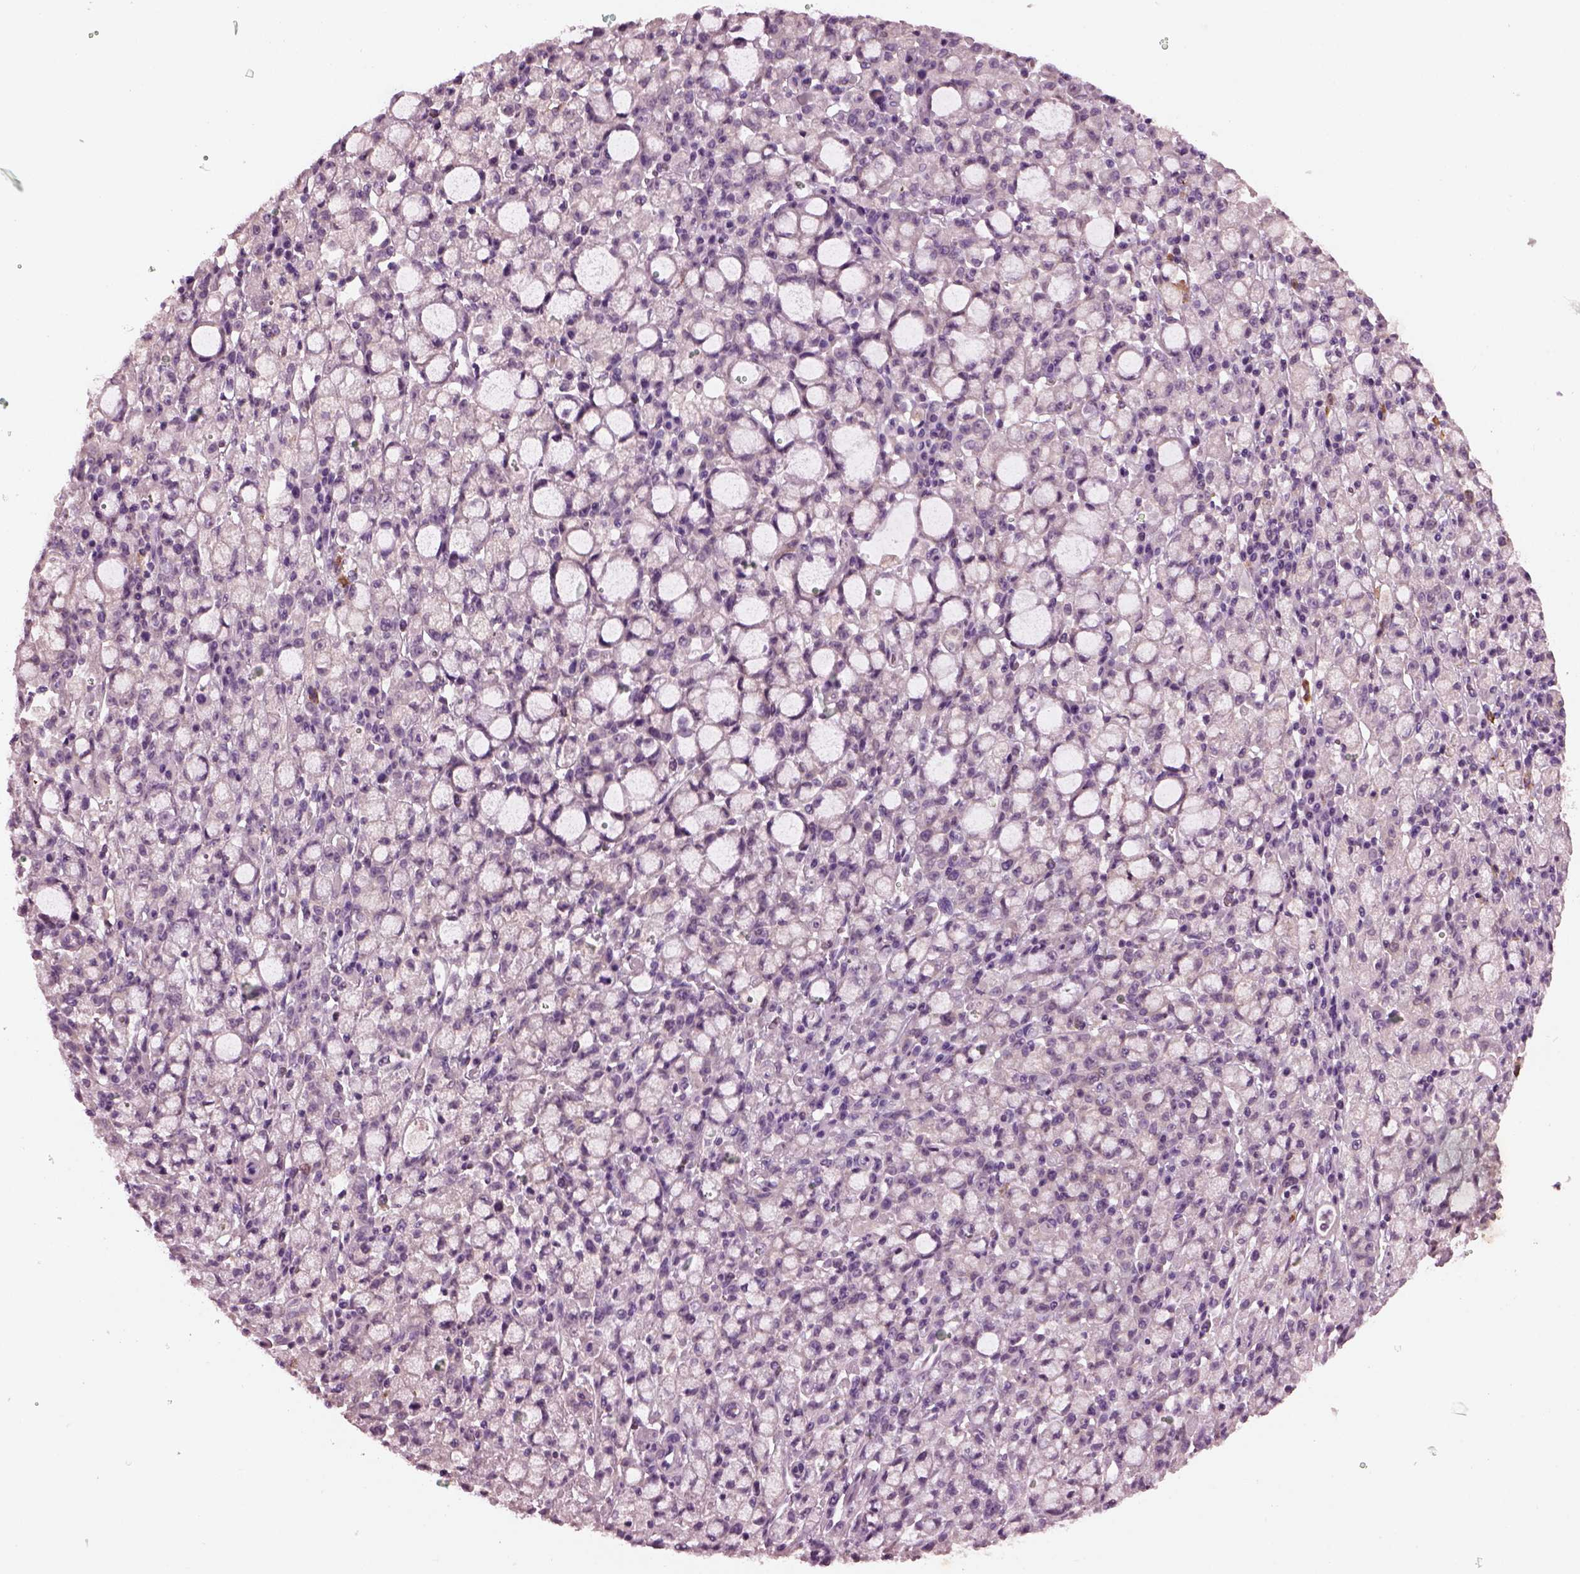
{"staining": {"intensity": "negative", "quantity": "none", "location": "none"}, "tissue": "stomach cancer", "cell_type": "Tumor cells", "image_type": "cancer", "snomed": [{"axis": "morphology", "description": "Adenocarcinoma, NOS"}, {"axis": "topography", "description": "Stomach"}], "caption": "Immunohistochemistry histopathology image of neoplastic tissue: human stomach adenocarcinoma stained with DAB exhibits no significant protein positivity in tumor cells. (IHC, brightfield microscopy, high magnification).", "gene": "SHTN1", "patient": {"sex": "male", "age": 58}}